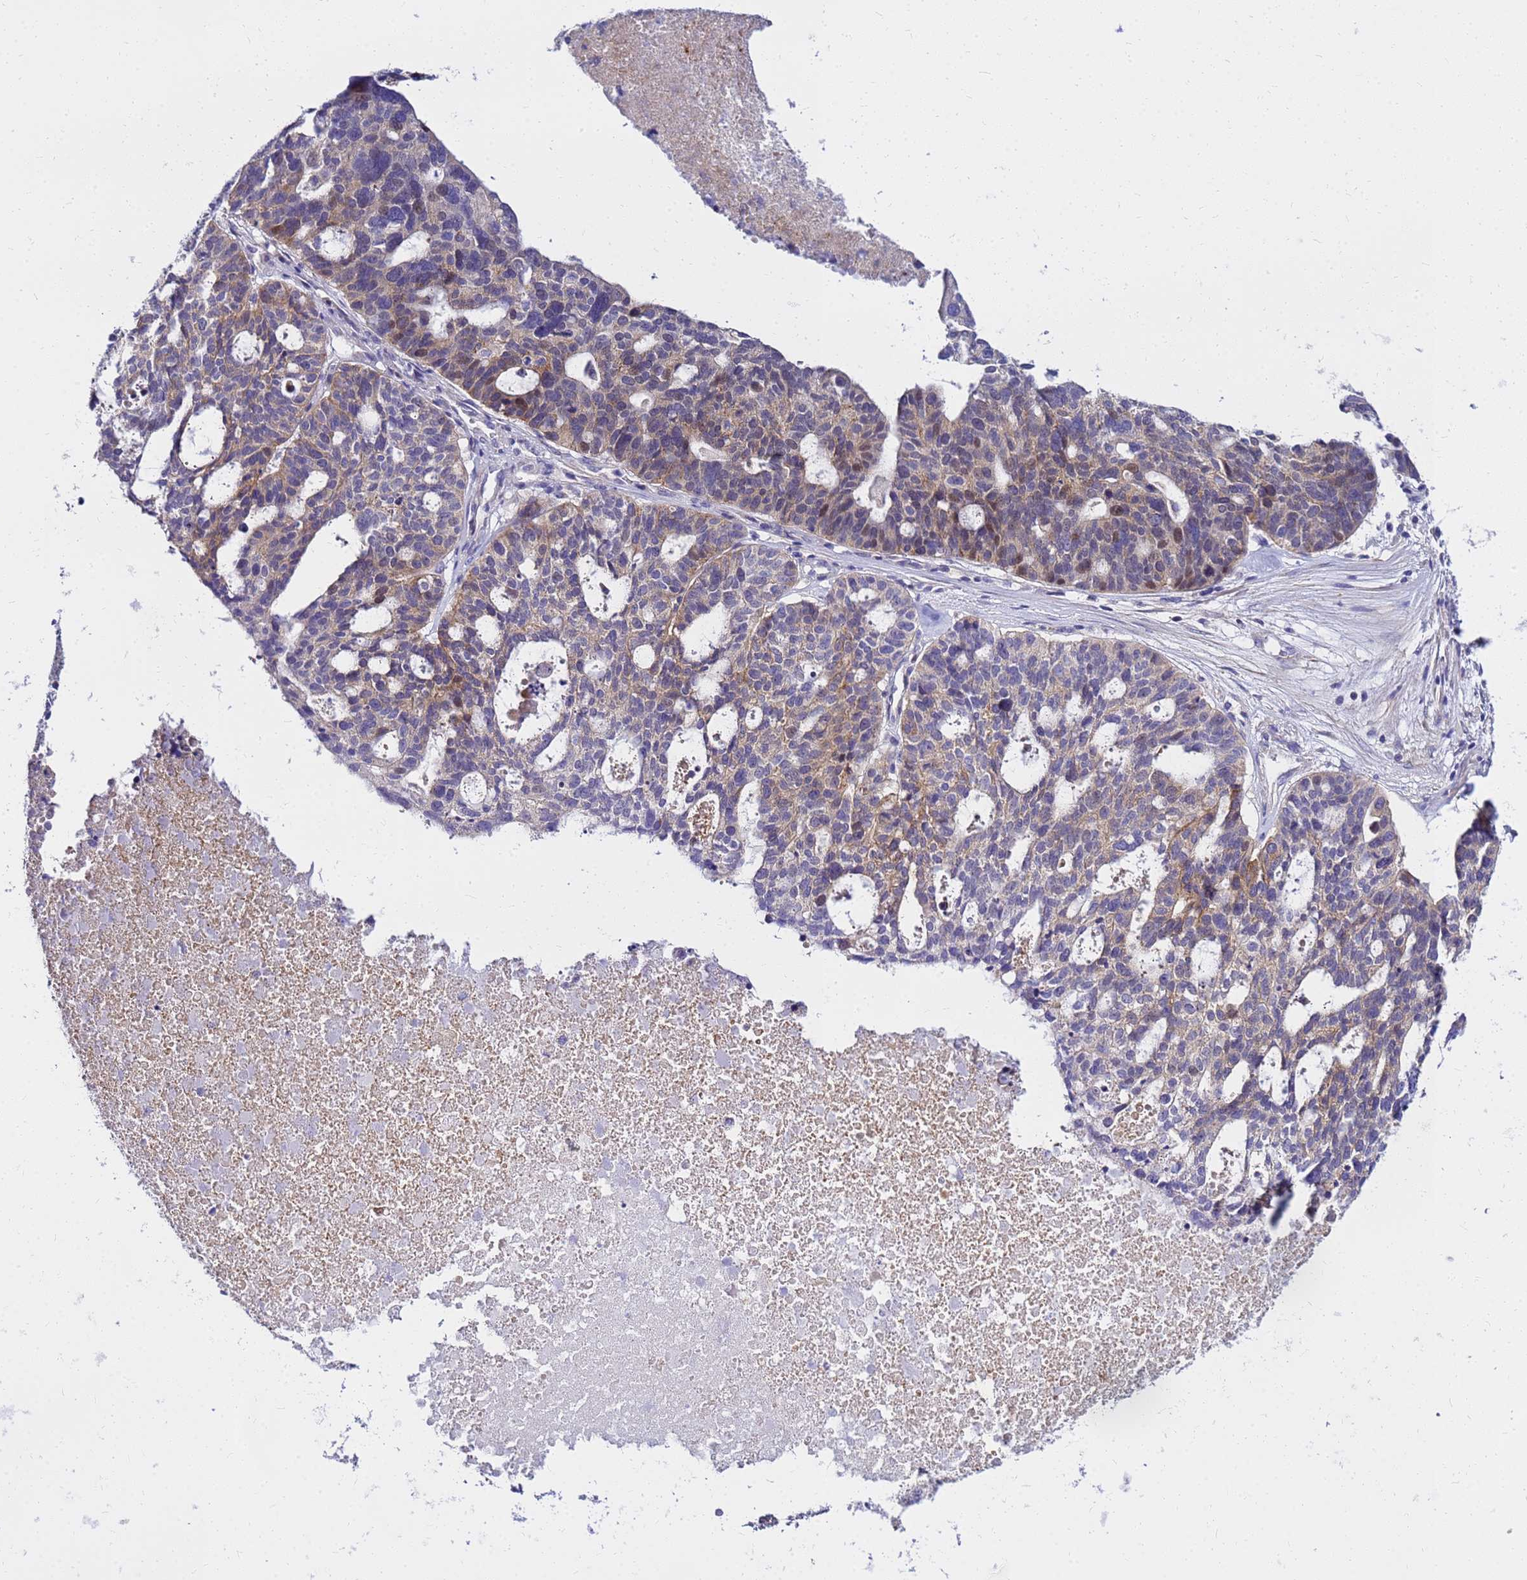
{"staining": {"intensity": "moderate", "quantity": "25%-75%", "location": "cytoplasmic/membranous"}, "tissue": "ovarian cancer", "cell_type": "Tumor cells", "image_type": "cancer", "snomed": [{"axis": "morphology", "description": "Cystadenocarcinoma, serous, NOS"}, {"axis": "topography", "description": "Ovary"}], "caption": "Ovarian serous cystadenocarcinoma tissue reveals moderate cytoplasmic/membranous staining in about 25%-75% of tumor cells, visualized by immunohistochemistry.", "gene": "HERC5", "patient": {"sex": "female", "age": 59}}